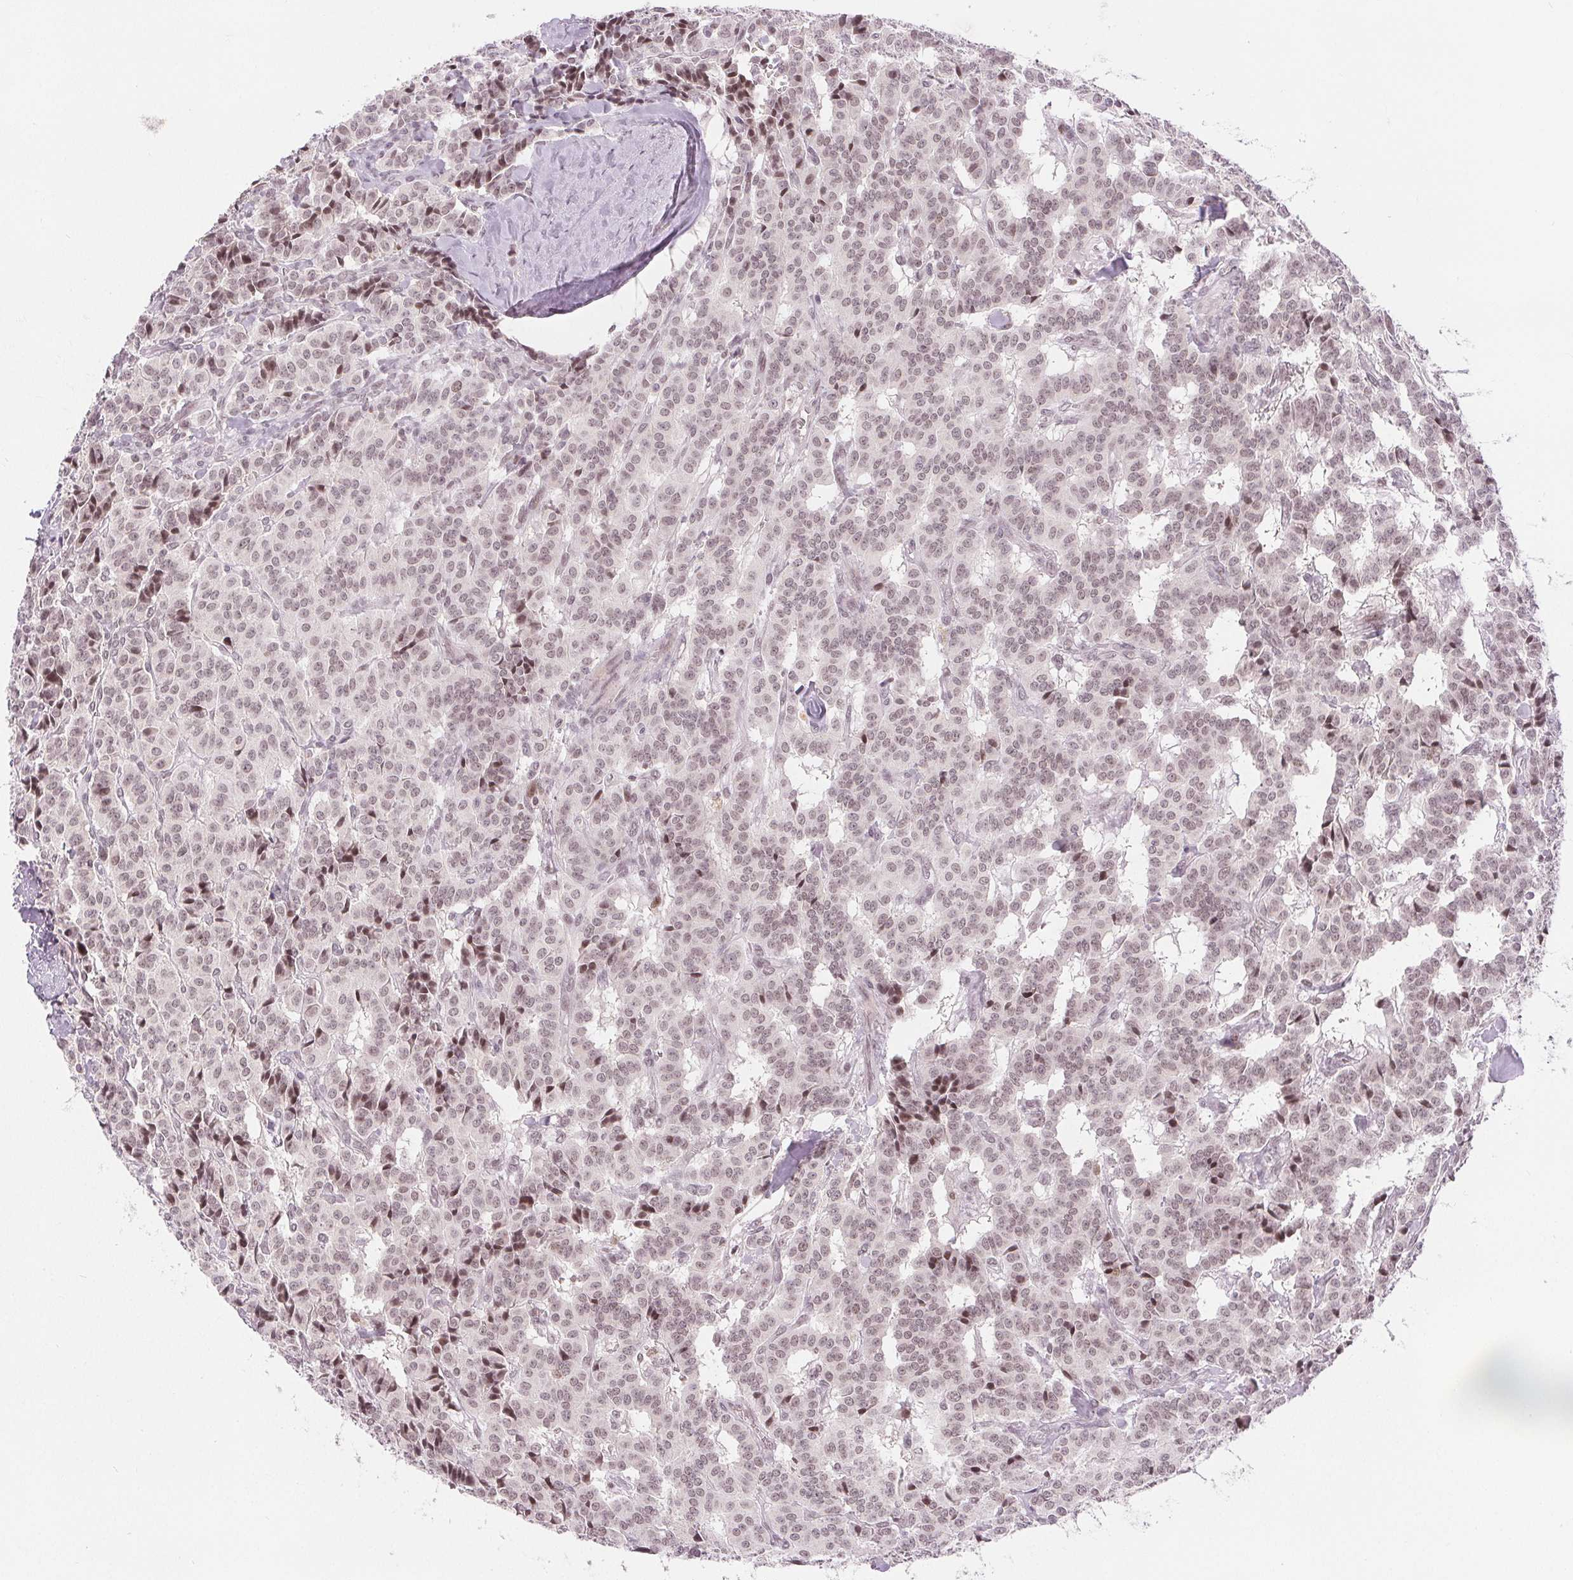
{"staining": {"intensity": "weak", "quantity": ">75%", "location": "nuclear"}, "tissue": "carcinoid", "cell_type": "Tumor cells", "image_type": "cancer", "snomed": [{"axis": "morphology", "description": "Normal tissue, NOS"}, {"axis": "morphology", "description": "Carcinoid, malignant, NOS"}, {"axis": "topography", "description": "Lung"}], "caption": "Brown immunohistochemical staining in carcinoid (malignant) exhibits weak nuclear positivity in about >75% of tumor cells. Nuclei are stained in blue.", "gene": "DEK", "patient": {"sex": "female", "age": 46}}